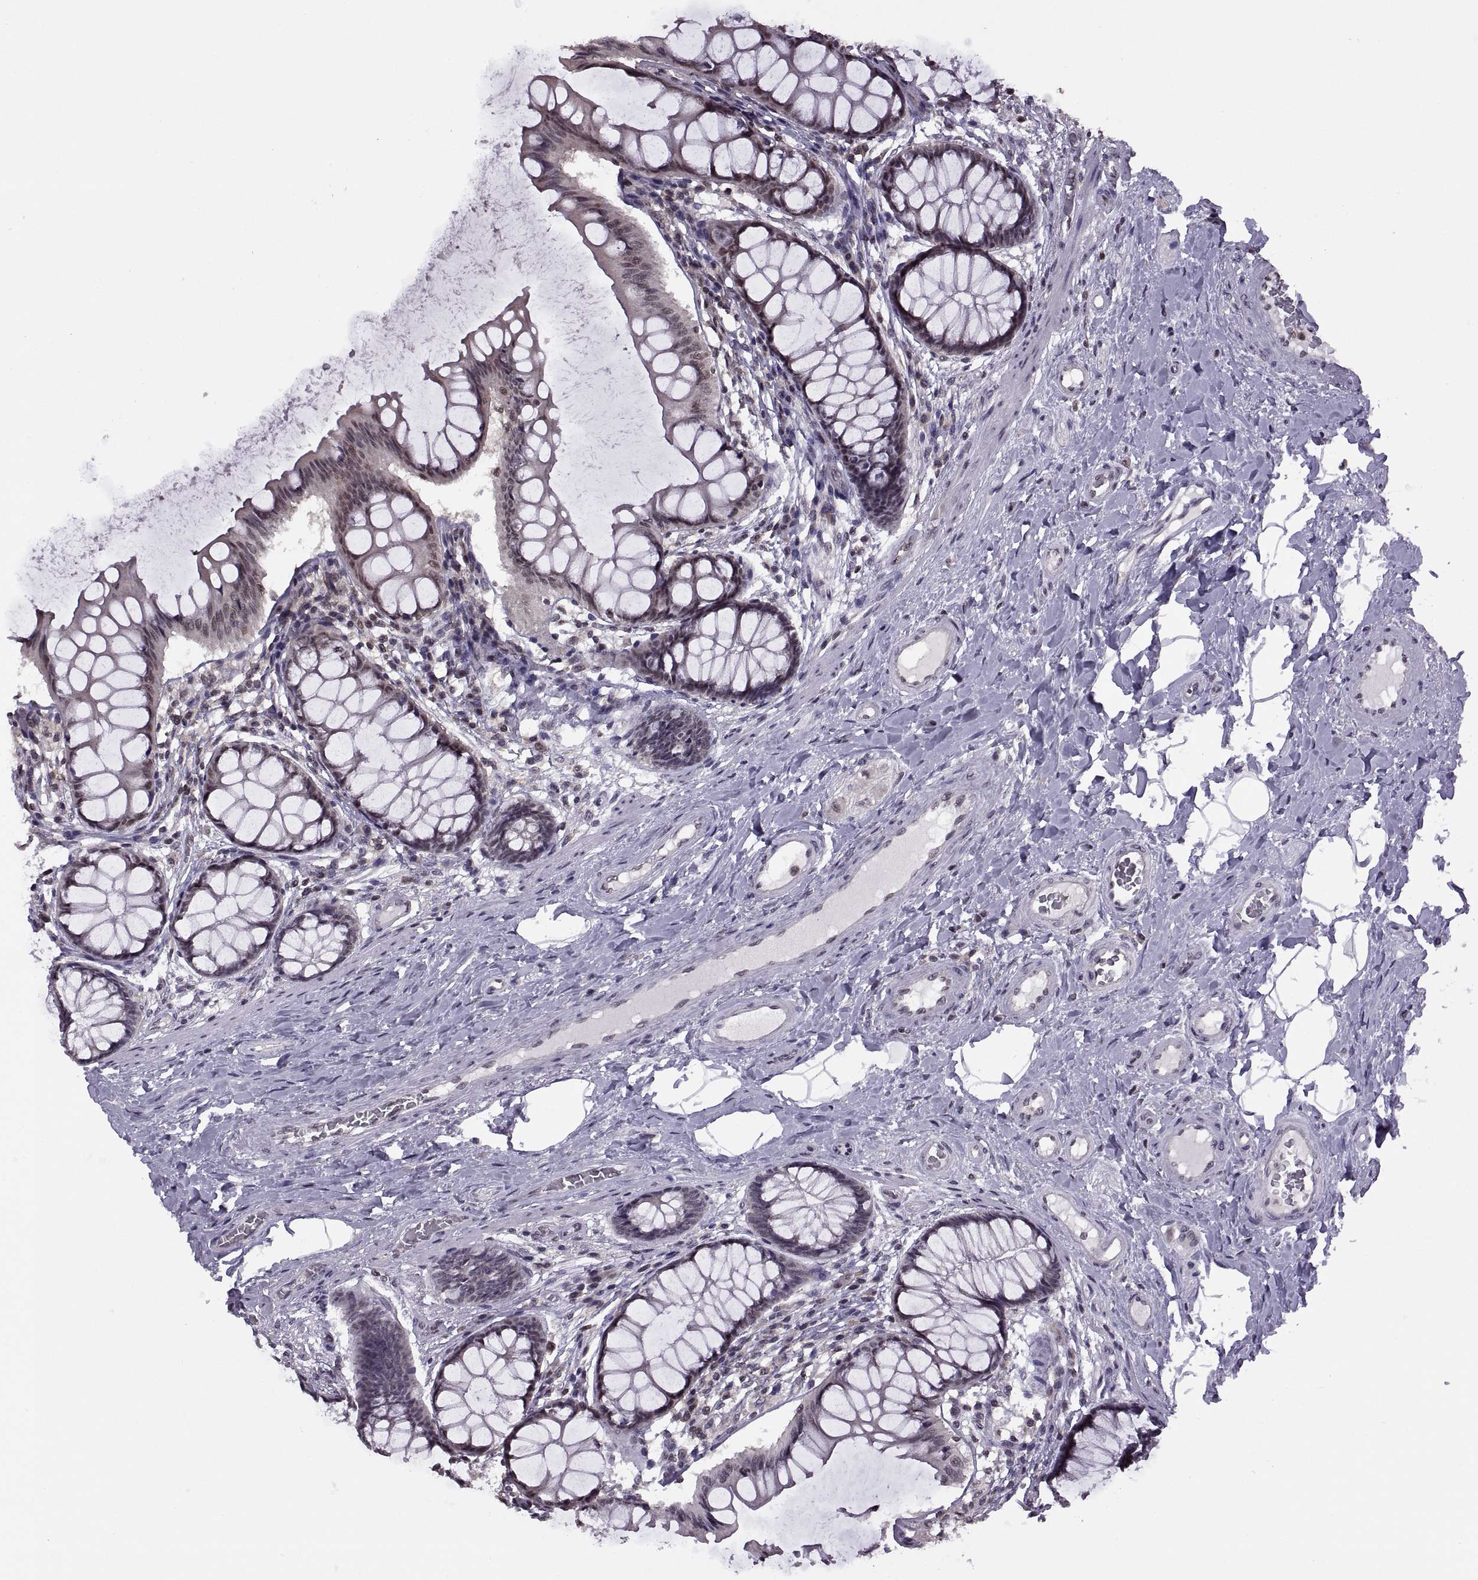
{"staining": {"intensity": "negative", "quantity": "none", "location": "none"}, "tissue": "colon", "cell_type": "Endothelial cells", "image_type": "normal", "snomed": [{"axis": "morphology", "description": "Normal tissue, NOS"}, {"axis": "topography", "description": "Colon"}], "caption": "This histopathology image is of benign colon stained with immunohistochemistry to label a protein in brown with the nuclei are counter-stained blue. There is no positivity in endothelial cells. Brightfield microscopy of IHC stained with DAB (brown) and hematoxylin (blue), captured at high magnification.", "gene": "INTS3", "patient": {"sex": "female", "age": 65}}